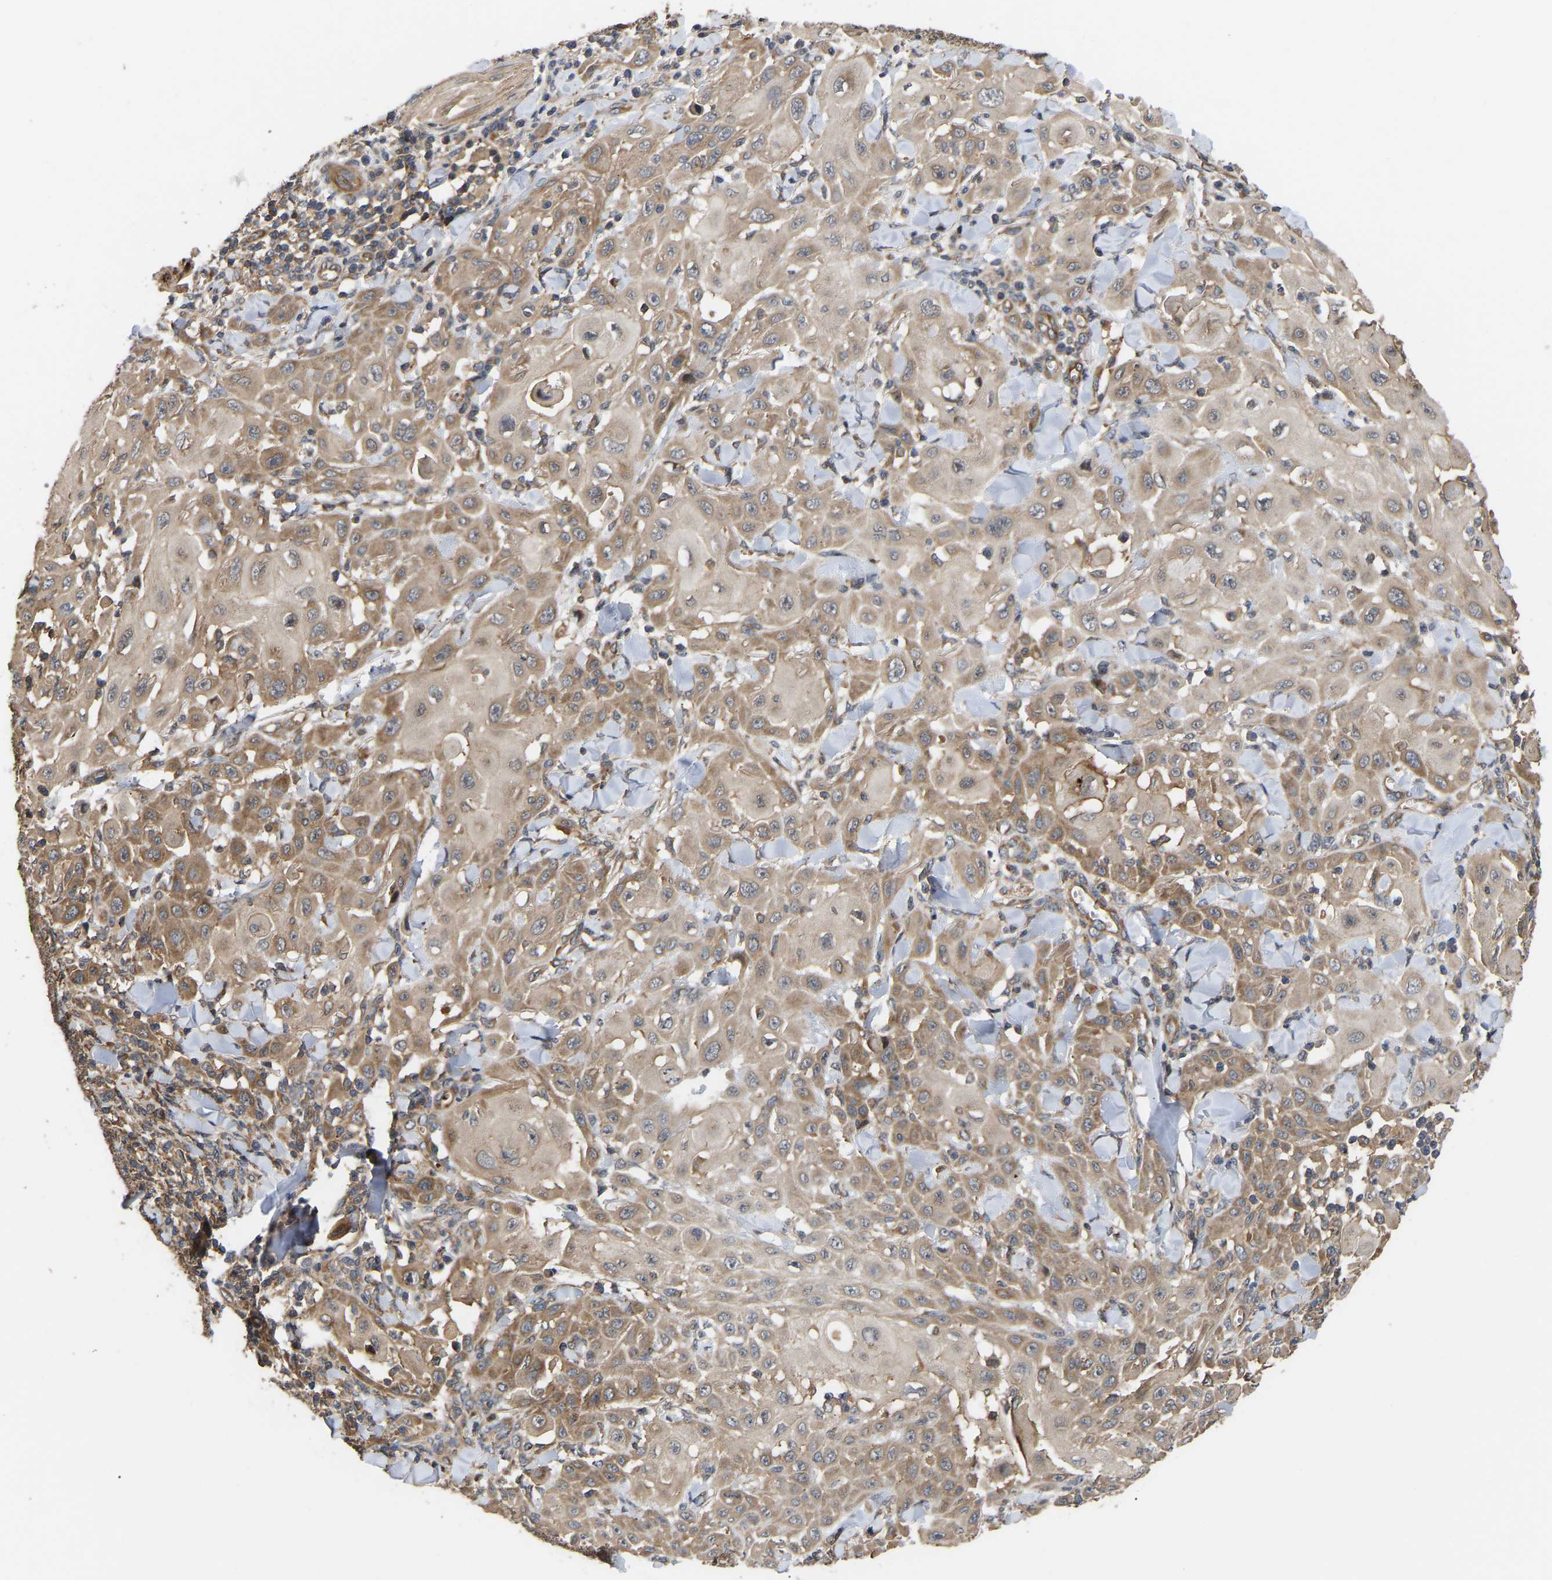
{"staining": {"intensity": "moderate", "quantity": ">75%", "location": "cytoplasmic/membranous"}, "tissue": "skin cancer", "cell_type": "Tumor cells", "image_type": "cancer", "snomed": [{"axis": "morphology", "description": "Squamous cell carcinoma, NOS"}, {"axis": "topography", "description": "Skin"}], "caption": "Protein analysis of squamous cell carcinoma (skin) tissue shows moderate cytoplasmic/membranous positivity in approximately >75% of tumor cells.", "gene": "STAU1", "patient": {"sex": "male", "age": 24}}